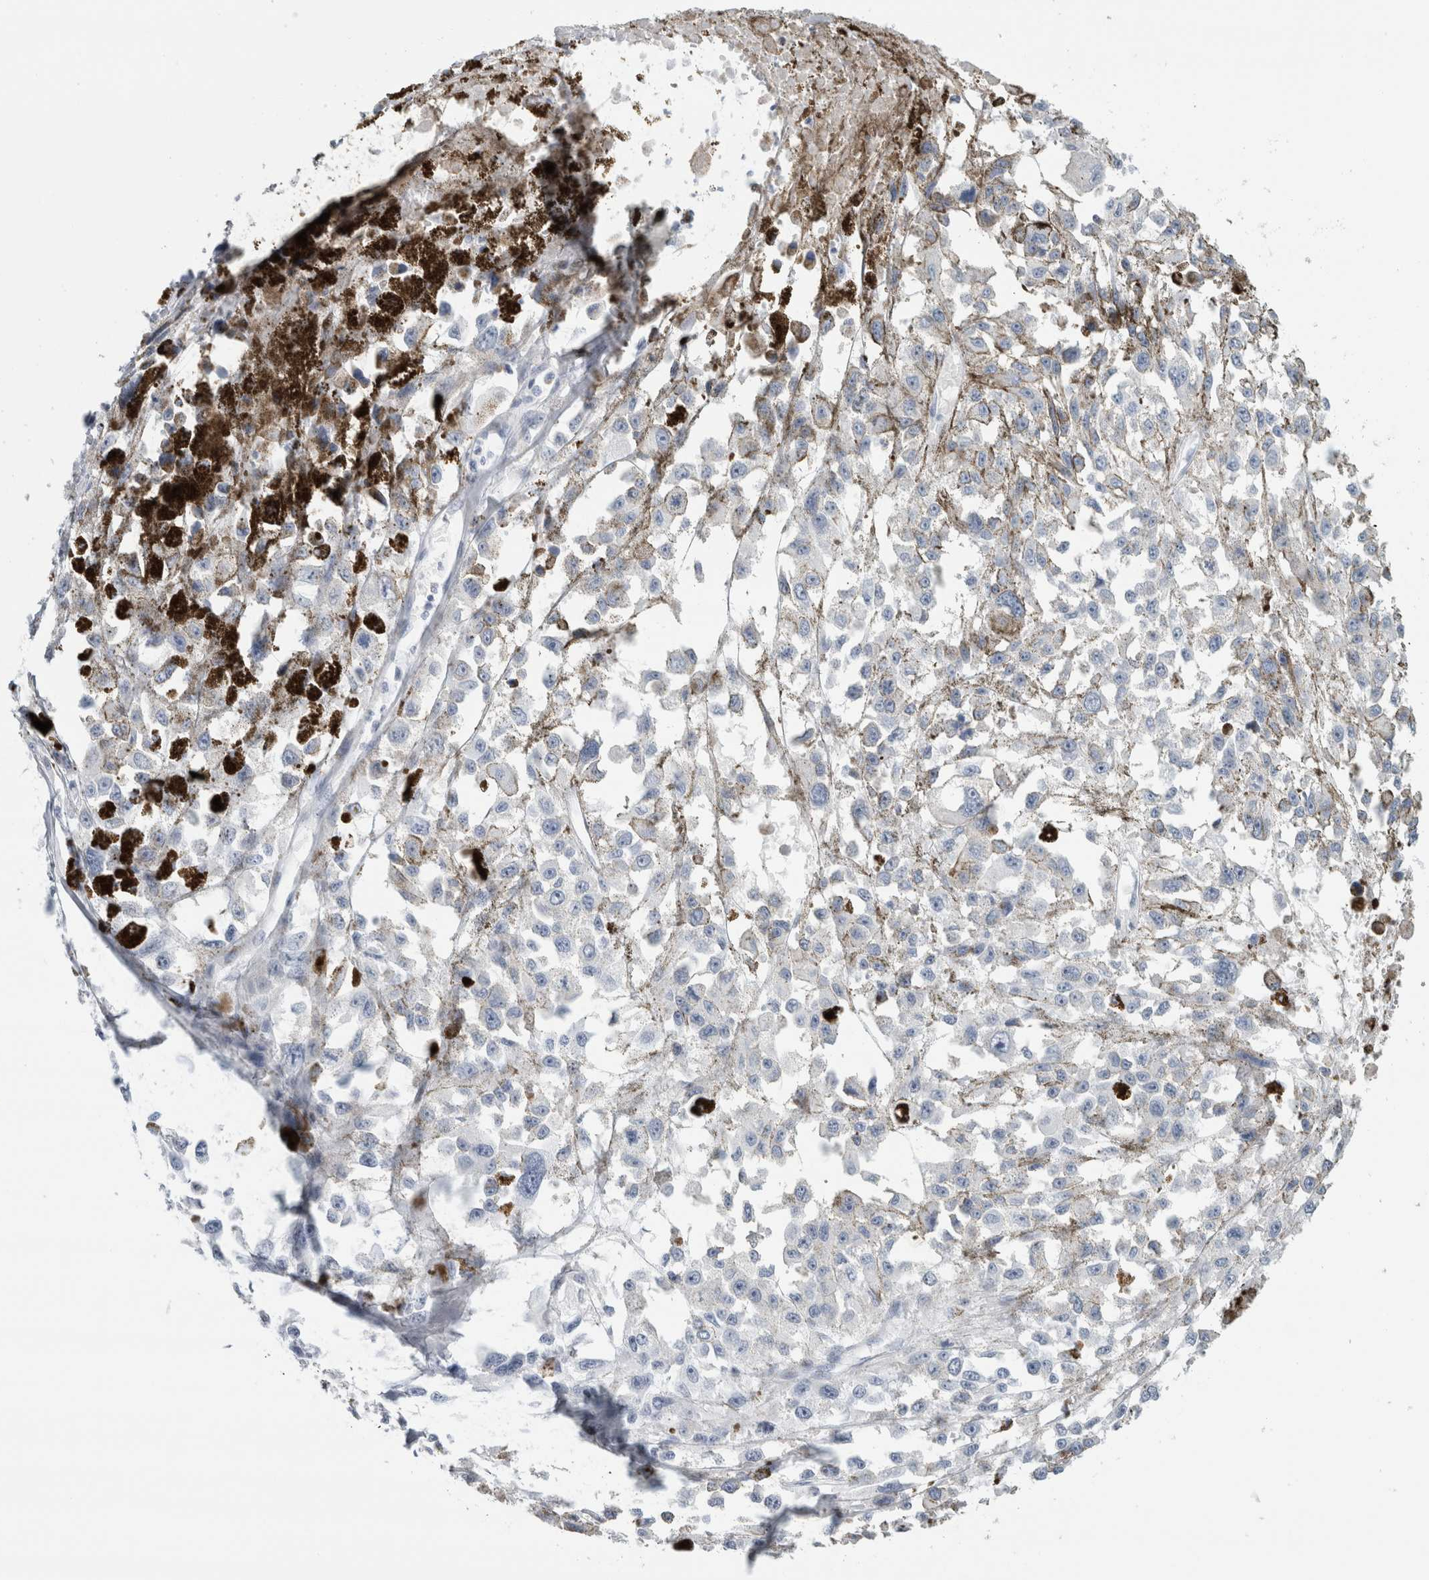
{"staining": {"intensity": "negative", "quantity": "none", "location": "none"}, "tissue": "melanoma", "cell_type": "Tumor cells", "image_type": "cancer", "snomed": [{"axis": "morphology", "description": "Malignant melanoma, Metastatic site"}, {"axis": "topography", "description": "Lymph node"}], "caption": "Immunohistochemistry photomicrograph of melanoma stained for a protein (brown), which reveals no expression in tumor cells.", "gene": "RPH3AL", "patient": {"sex": "male", "age": 59}}